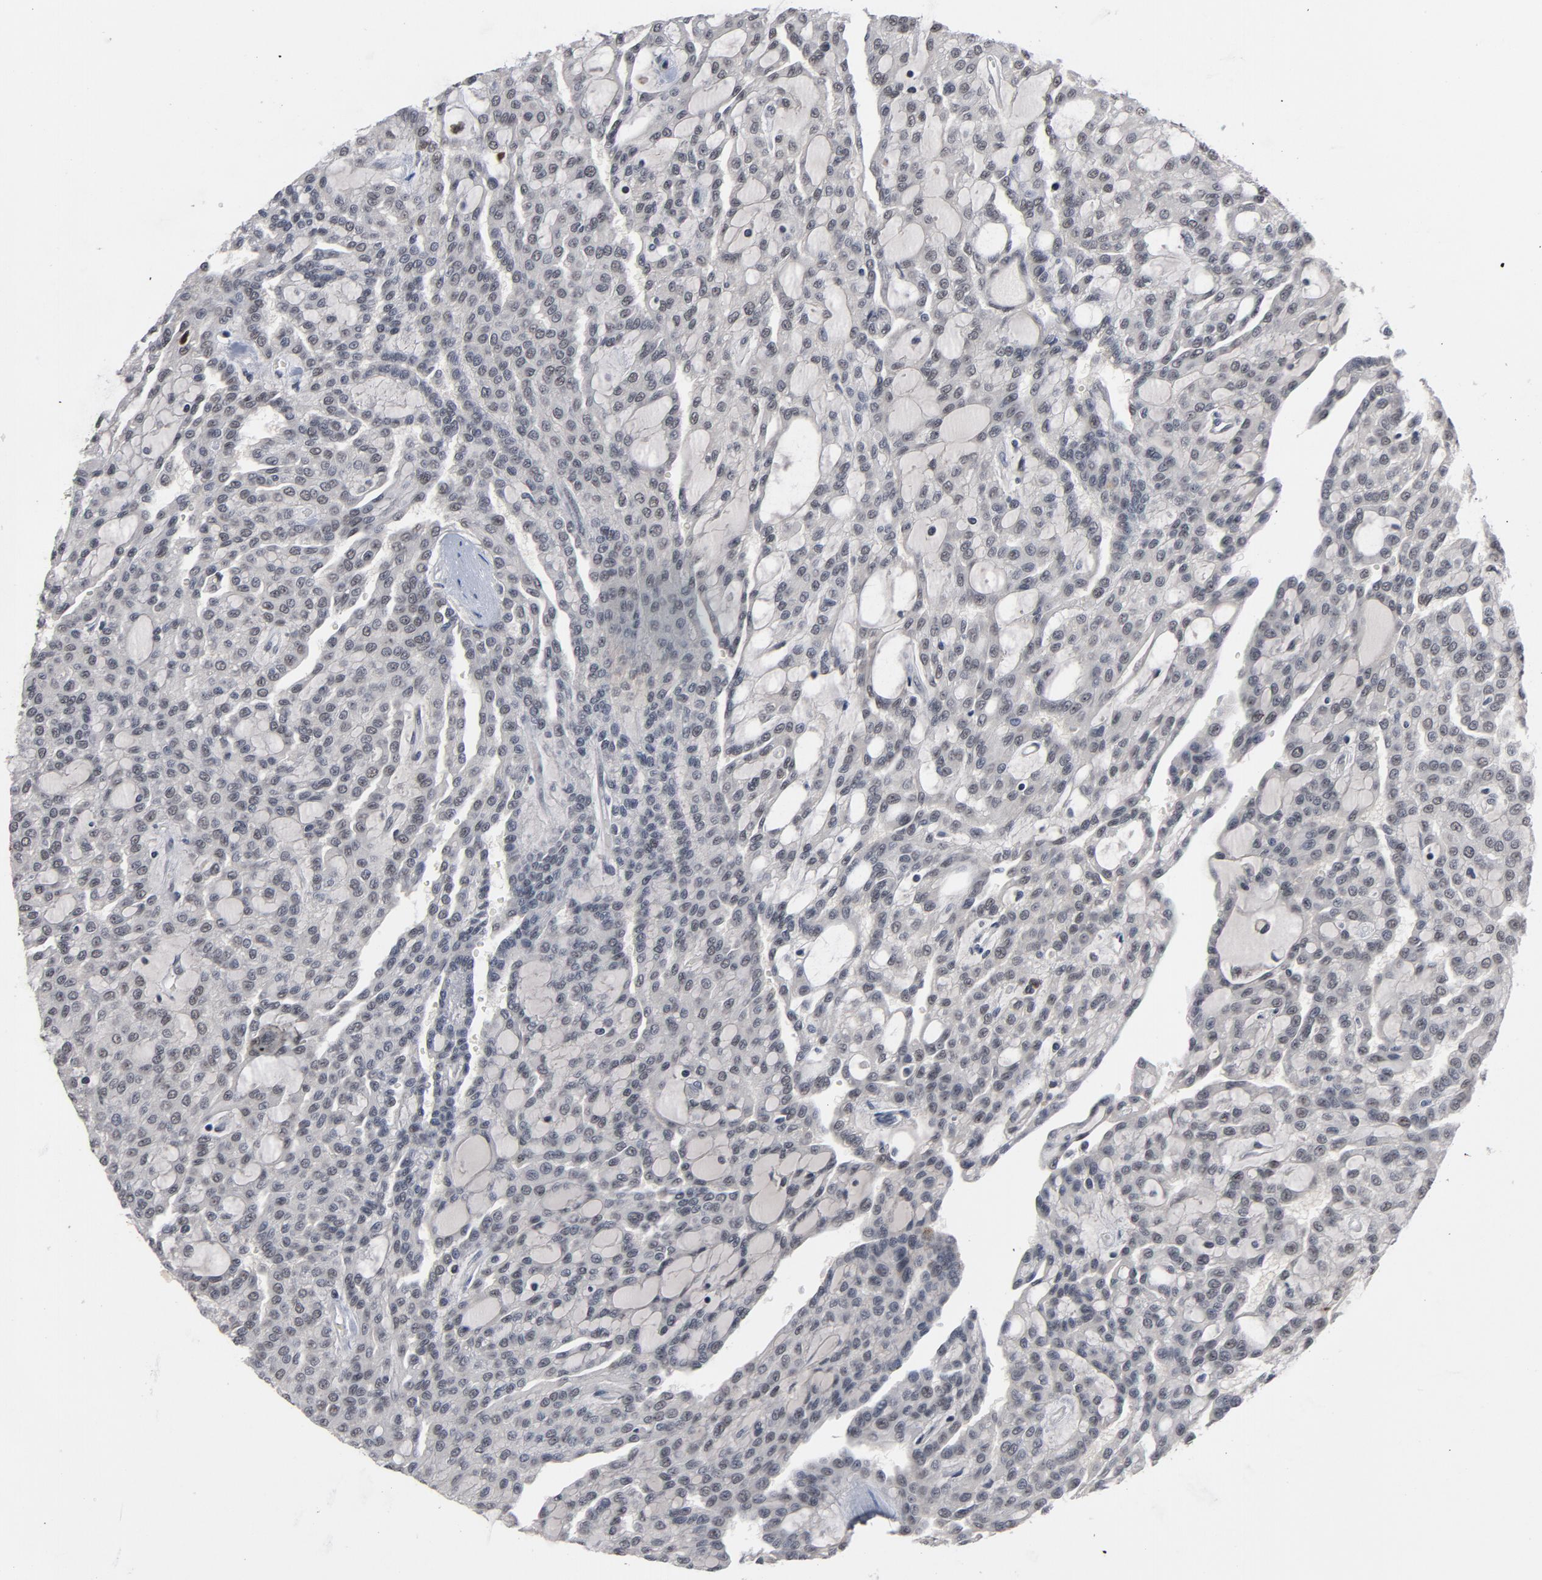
{"staining": {"intensity": "negative", "quantity": "none", "location": "none"}, "tissue": "renal cancer", "cell_type": "Tumor cells", "image_type": "cancer", "snomed": [{"axis": "morphology", "description": "Adenocarcinoma, NOS"}, {"axis": "topography", "description": "Kidney"}], "caption": "Photomicrograph shows no significant protein positivity in tumor cells of renal adenocarcinoma. Brightfield microscopy of immunohistochemistry (IHC) stained with DAB (3,3'-diaminobenzidine) (brown) and hematoxylin (blue), captured at high magnification.", "gene": "RTL5", "patient": {"sex": "male", "age": 63}}